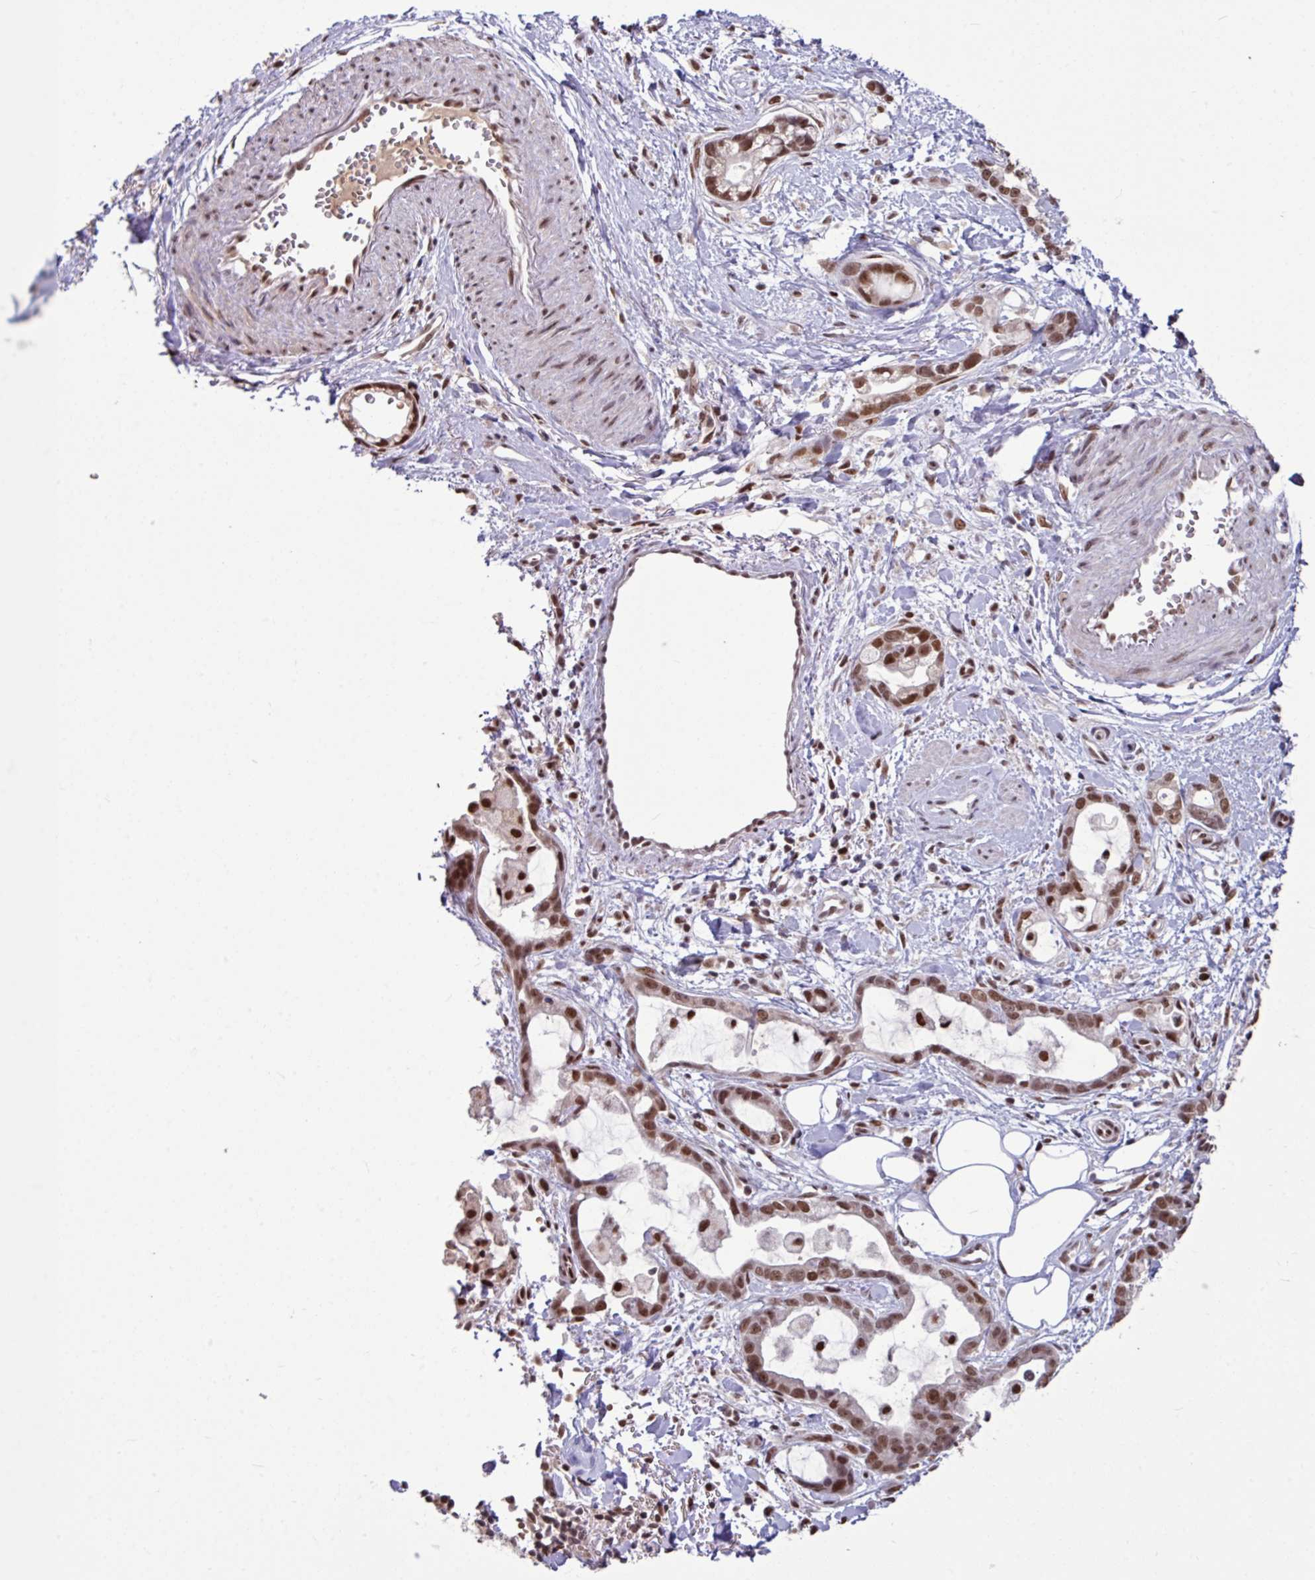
{"staining": {"intensity": "moderate", "quantity": ">75%", "location": "nuclear"}, "tissue": "stomach cancer", "cell_type": "Tumor cells", "image_type": "cancer", "snomed": [{"axis": "morphology", "description": "Adenocarcinoma, NOS"}, {"axis": "topography", "description": "Stomach"}], "caption": "A high-resolution photomicrograph shows IHC staining of adenocarcinoma (stomach), which demonstrates moderate nuclear staining in approximately >75% of tumor cells.", "gene": "TDG", "patient": {"sex": "male", "age": 55}}